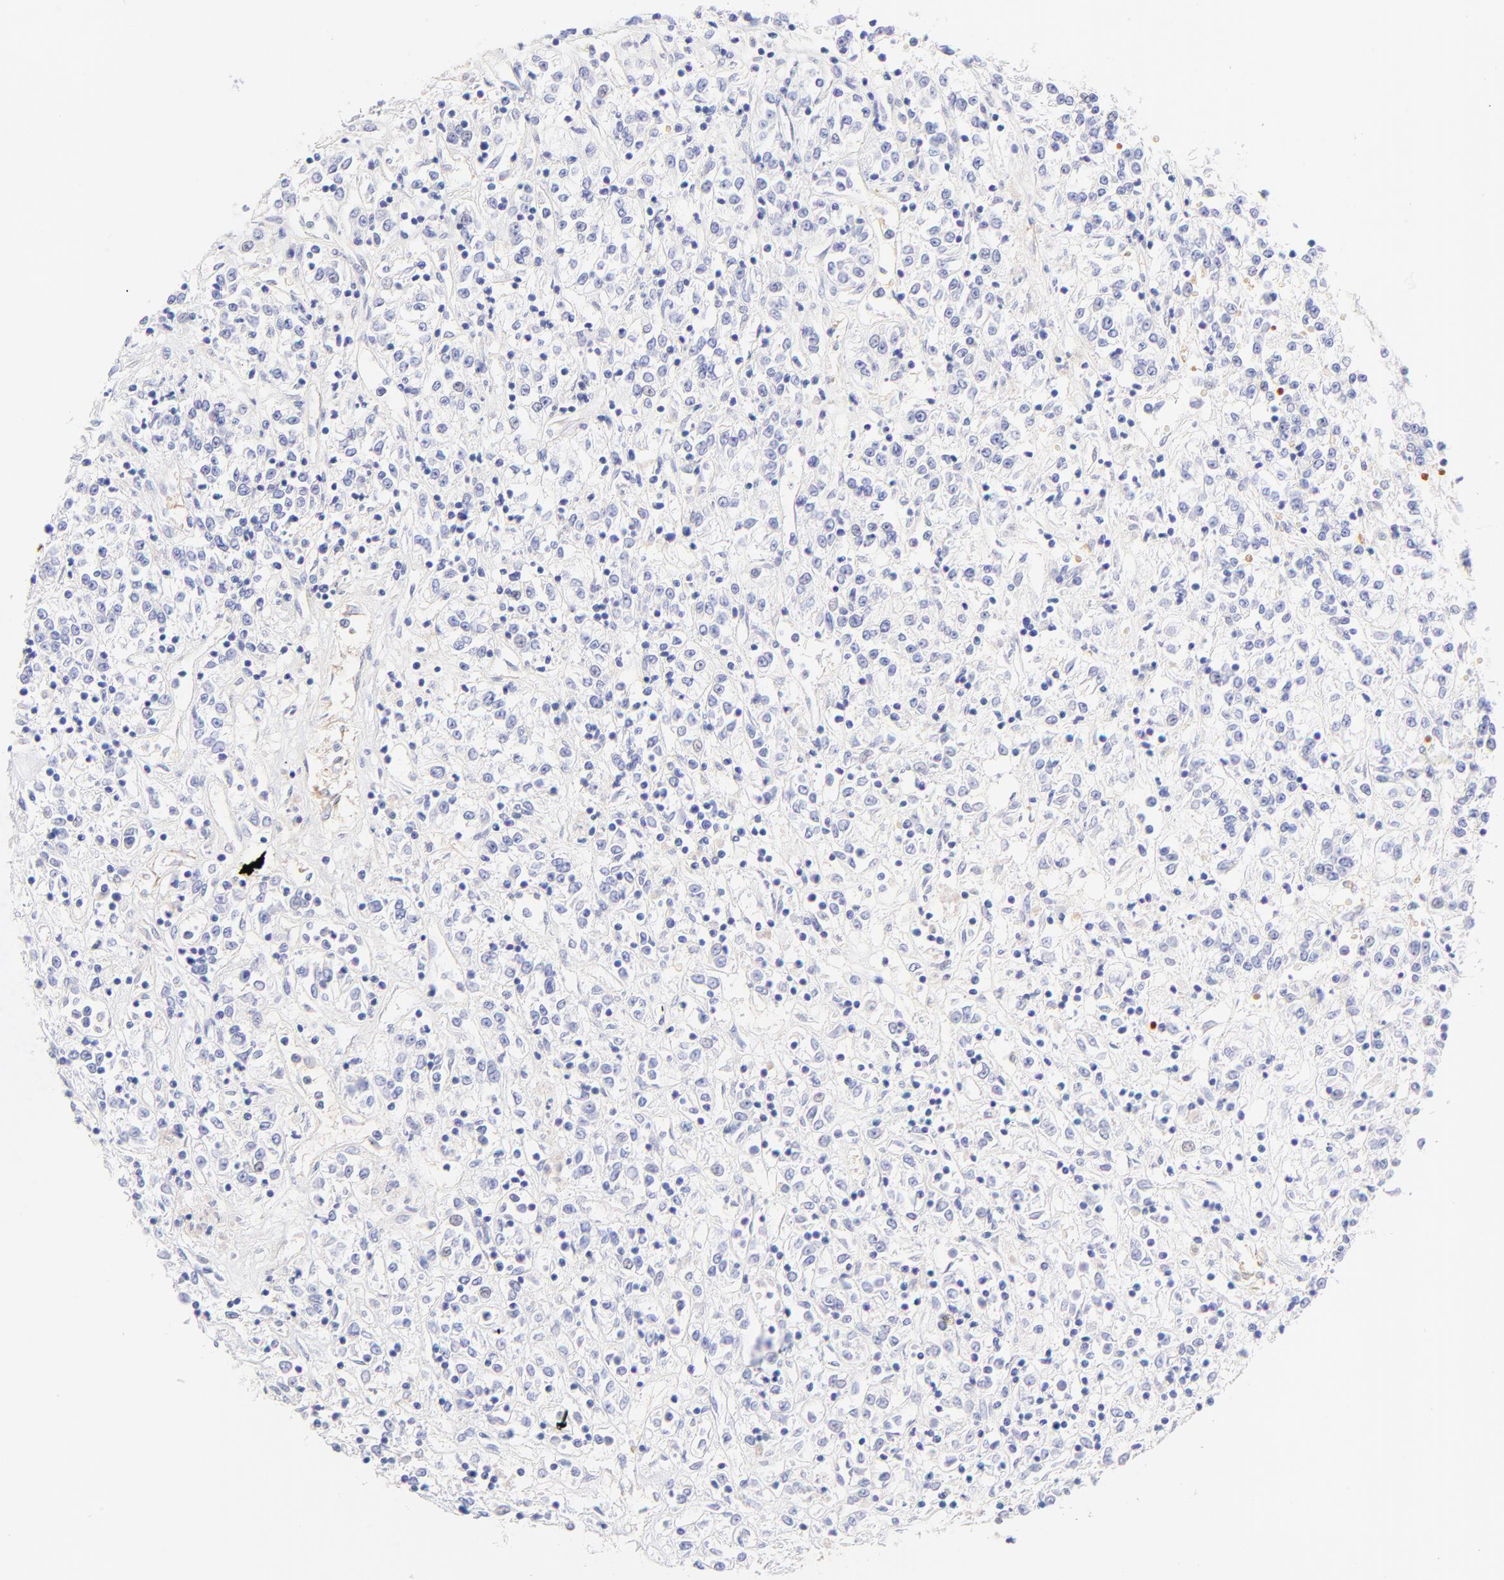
{"staining": {"intensity": "negative", "quantity": "none", "location": "none"}, "tissue": "renal cancer", "cell_type": "Tumor cells", "image_type": "cancer", "snomed": [{"axis": "morphology", "description": "Adenocarcinoma, NOS"}, {"axis": "topography", "description": "Kidney"}], "caption": "Immunohistochemistry (IHC) histopathology image of neoplastic tissue: human renal cancer stained with DAB (3,3'-diaminobenzidine) displays no significant protein positivity in tumor cells.", "gene": "FRMPD3", "patient": {"sex": "female", "age": 76}}